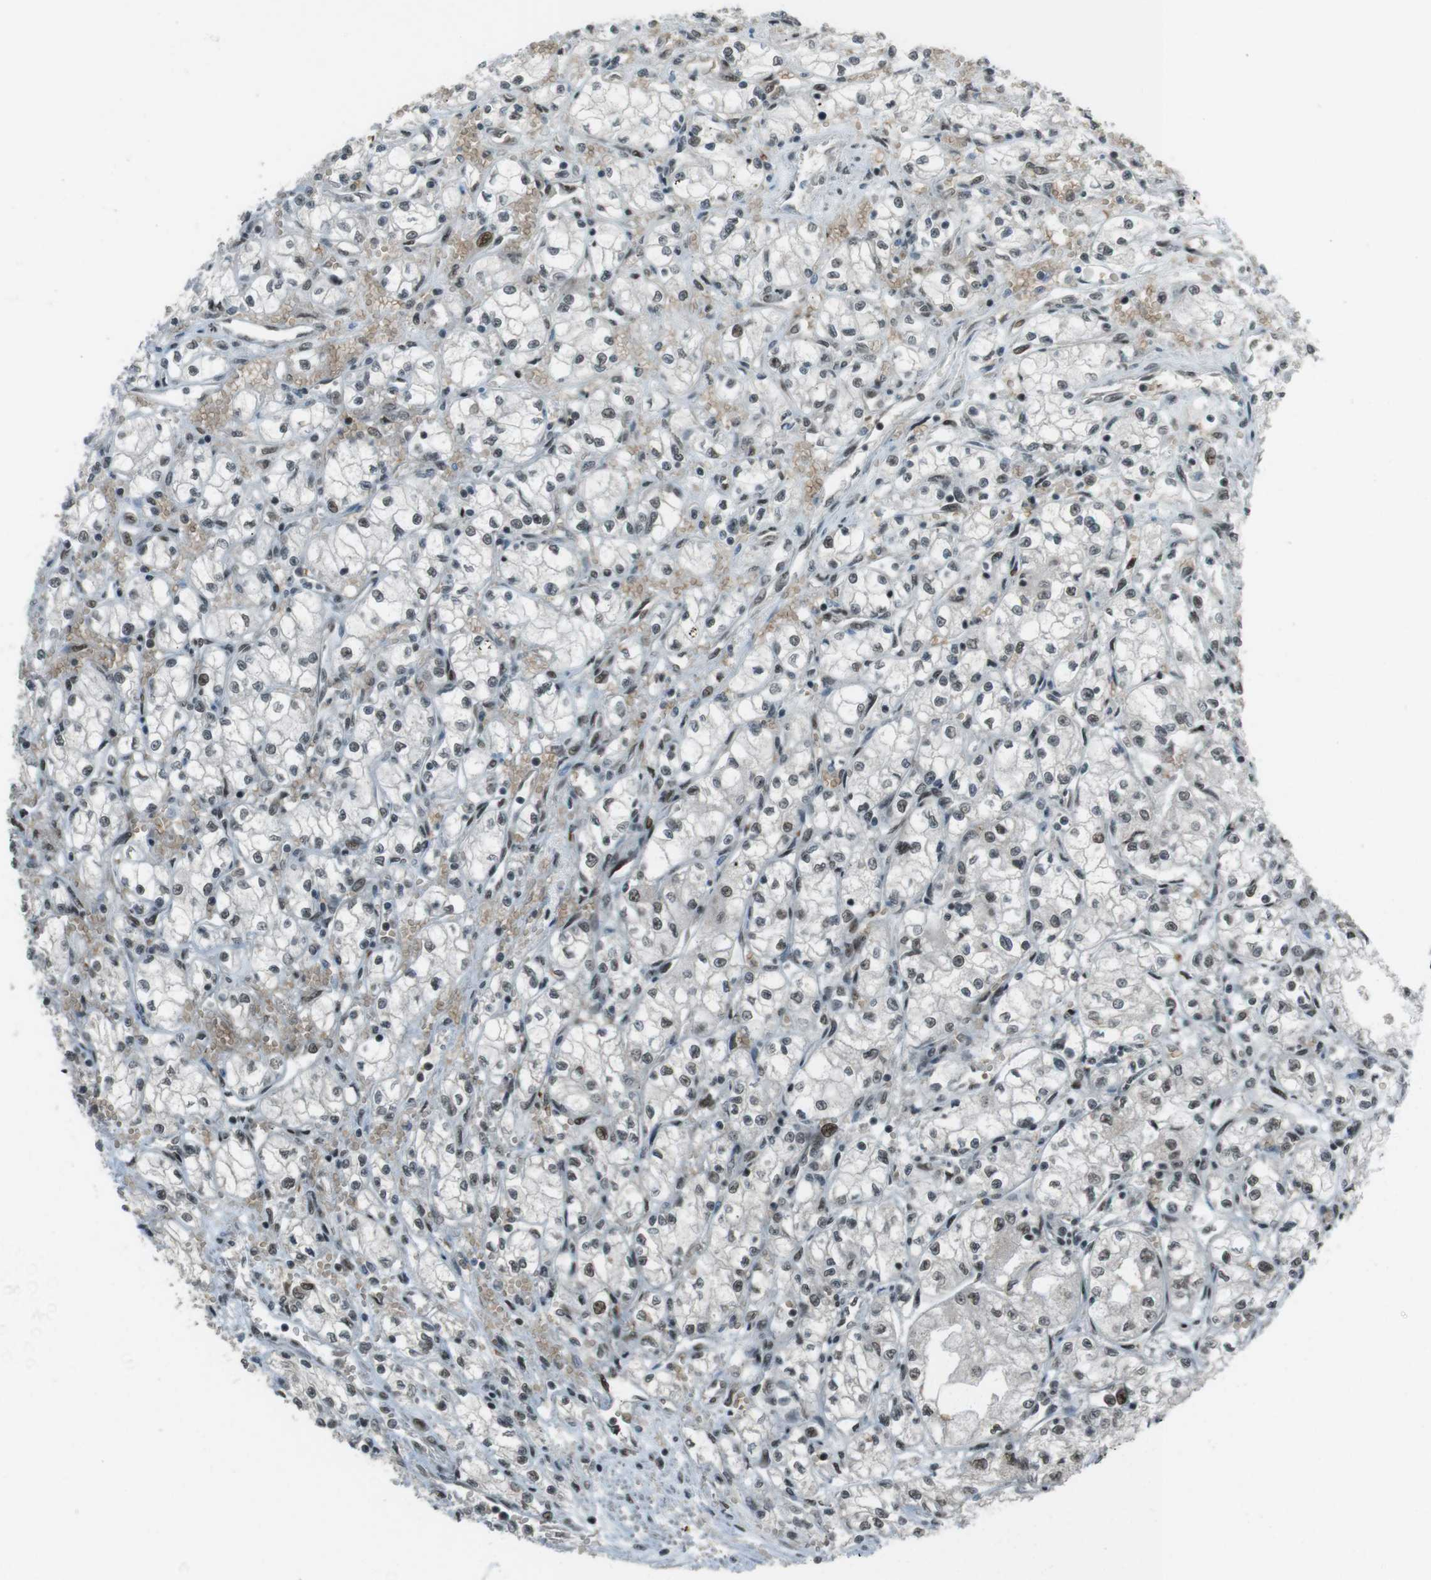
{"staining": {"intensity": "weak", "quantity": "25%-75%", "location": "cytoplasmic/membranous,nuclear"}, "tissue": "renal cancer", "cell_type": "Tumor cells", "image_type": "cancer", "snomed": [{"axis": "morphology", "description": "Normal tissue, NOS"}, {"axis": "morphology", "description": "Adenocarcinoma, NOS"}, {"axis": "topography", "description": "Kidney"}], "caption": "Protein staining of renal adenocarcinoma tissue exhibits weak cytoplasmic/membranous and nuclear staining in about 25%-75% of tumor cells.", "gene": "SLITRK5", "patient": {"sex": "male", "age": 59}}